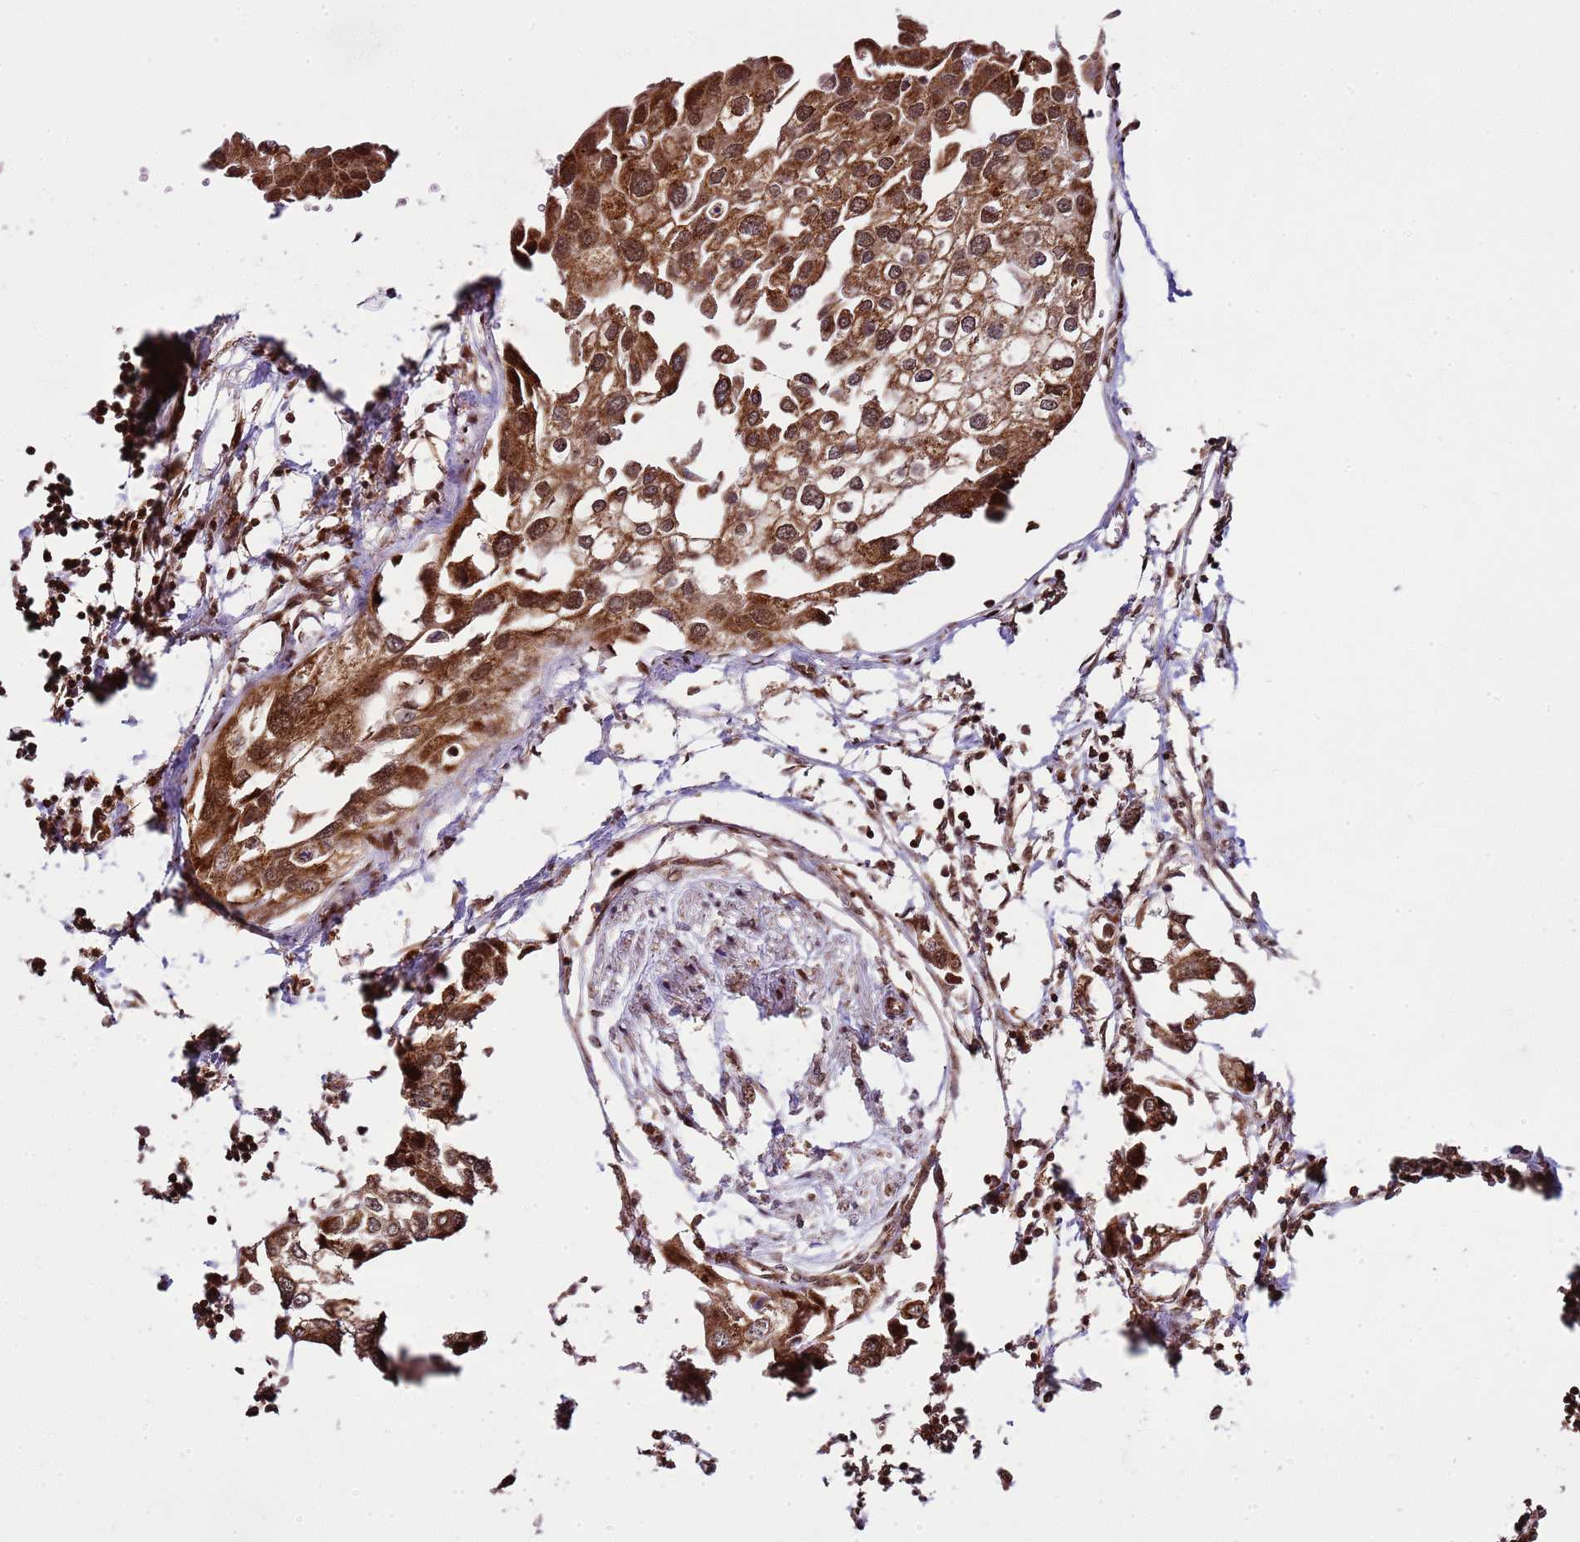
{"staining": {"intensity": "strong", "quantity": ">75%", "location": "cytoplasmic/membranous,nuclear"}, "tissue": "urothelial cancer", "cell_type": "Tumor cells", "image_type": "cancer", "snomed": [{"axis": "morphology", "description": "Urothelial carcinoma, High grade"}, {"axis": "topography", "description": "Urinary bladder"}], "caption": "Immunohistochemistry (IHC) (DAB) staining of urothelial cancer demonstrates strong cytoplasmic/membranous and nuclear protein positivity in approximately >75% of tumor cells. The protein of interest is shown in brown color, while the nuclei are stained blue.", "gene": "PEX14", "patient": {"sex": "male", "age": 64}}